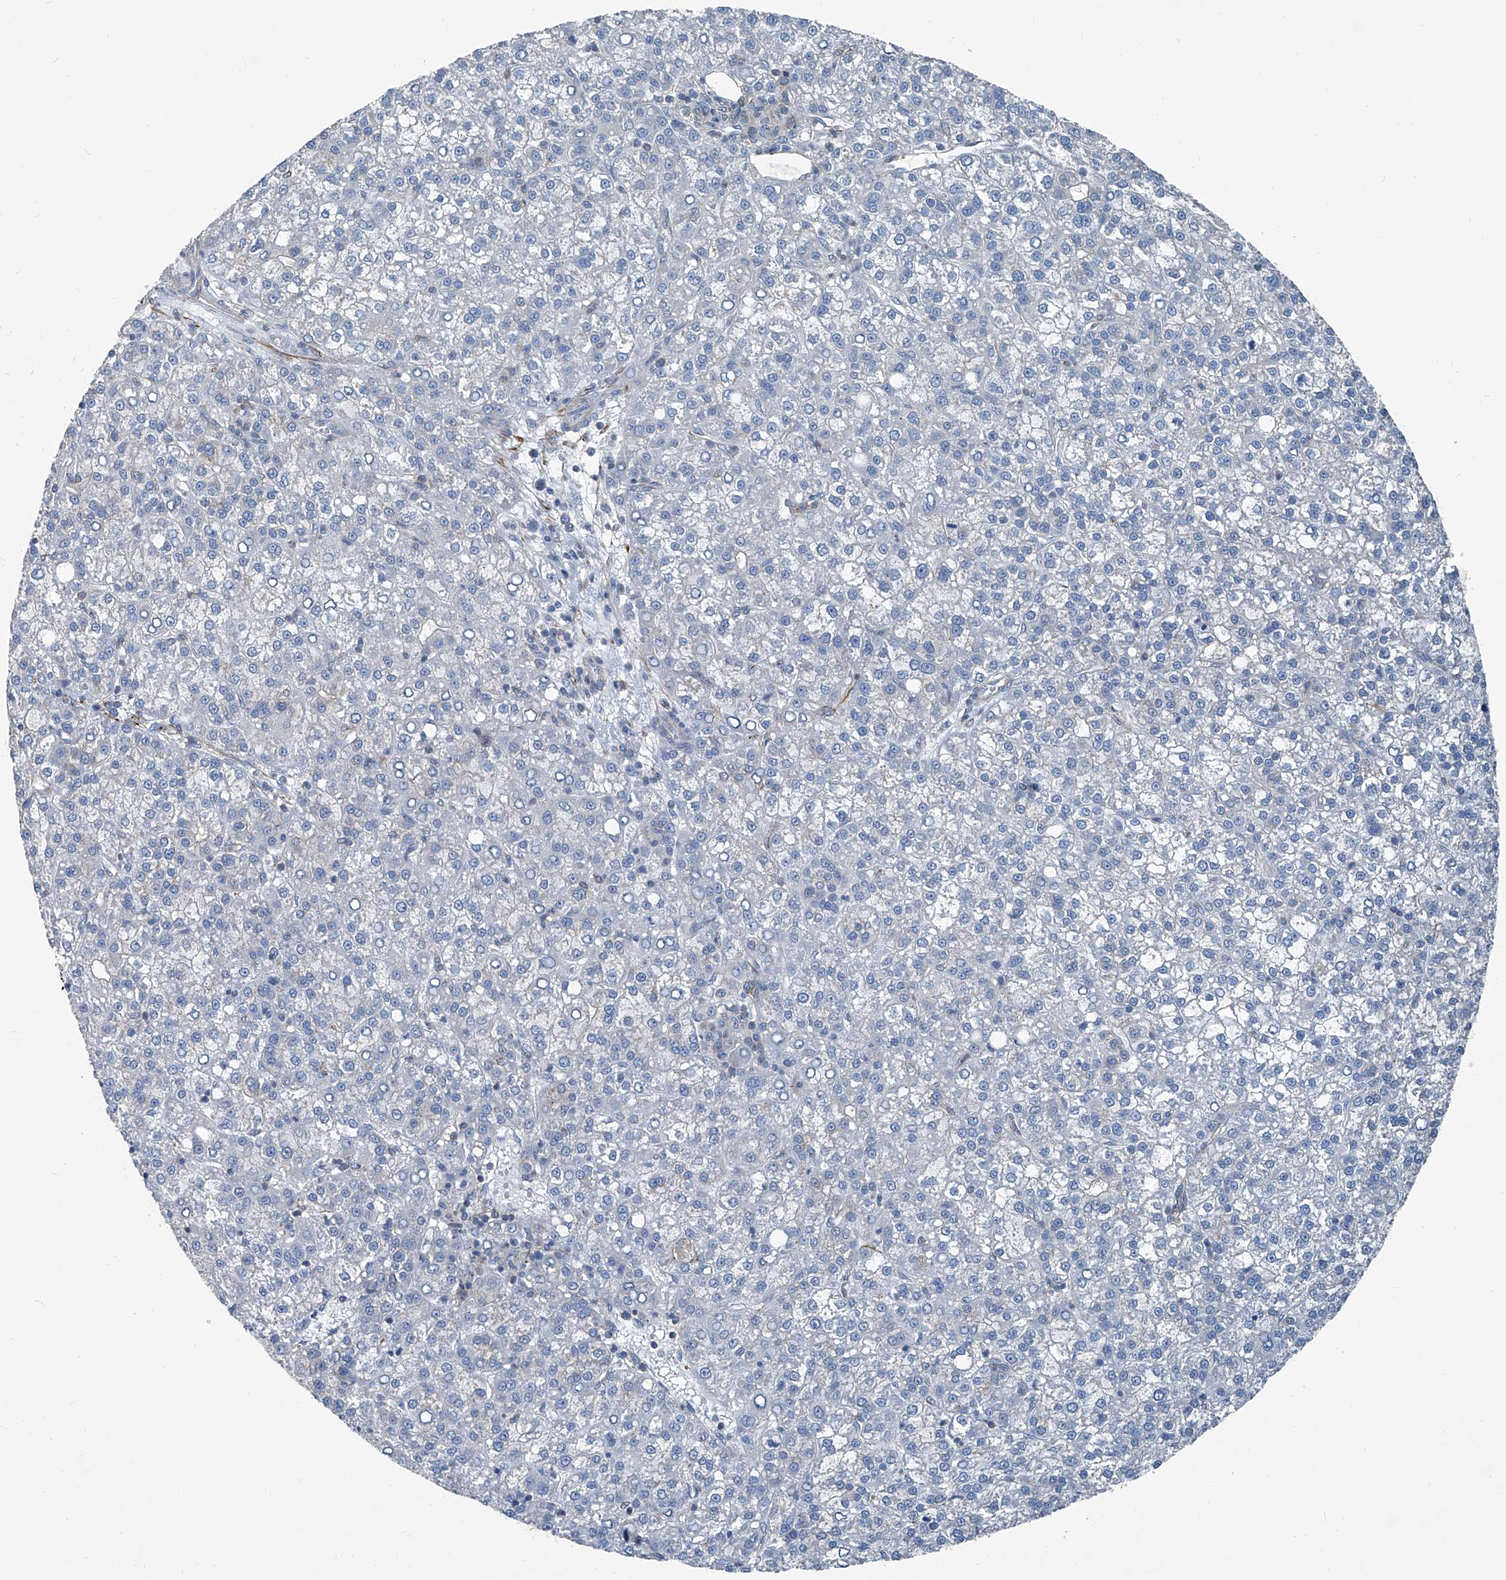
{"staining": {"intensity": "negative", "quantity": "none", "location": "none"}, "tissue": "liver cancer", "cell_type": "Tumor cells", "image_type": "cancer", "snomed": [{"axis": "morphology", "description": "Carcinoma, Hepatocellular, NOS"}, {"axis": "topography", "description": "Liver"}], "caption": "IHC of hepatocellular carcinoma (liver) exhibits no positivity in tumor cells. The staining was performed using DAB (3,3'-diaminobenzidine) to visualize the protein expression in brown, while the nuclei were stained in blue with hematoxylin (Magnification: 20x).", "gene": "SEPTIN7", "patient": {"sex": "female", "age": 58}}